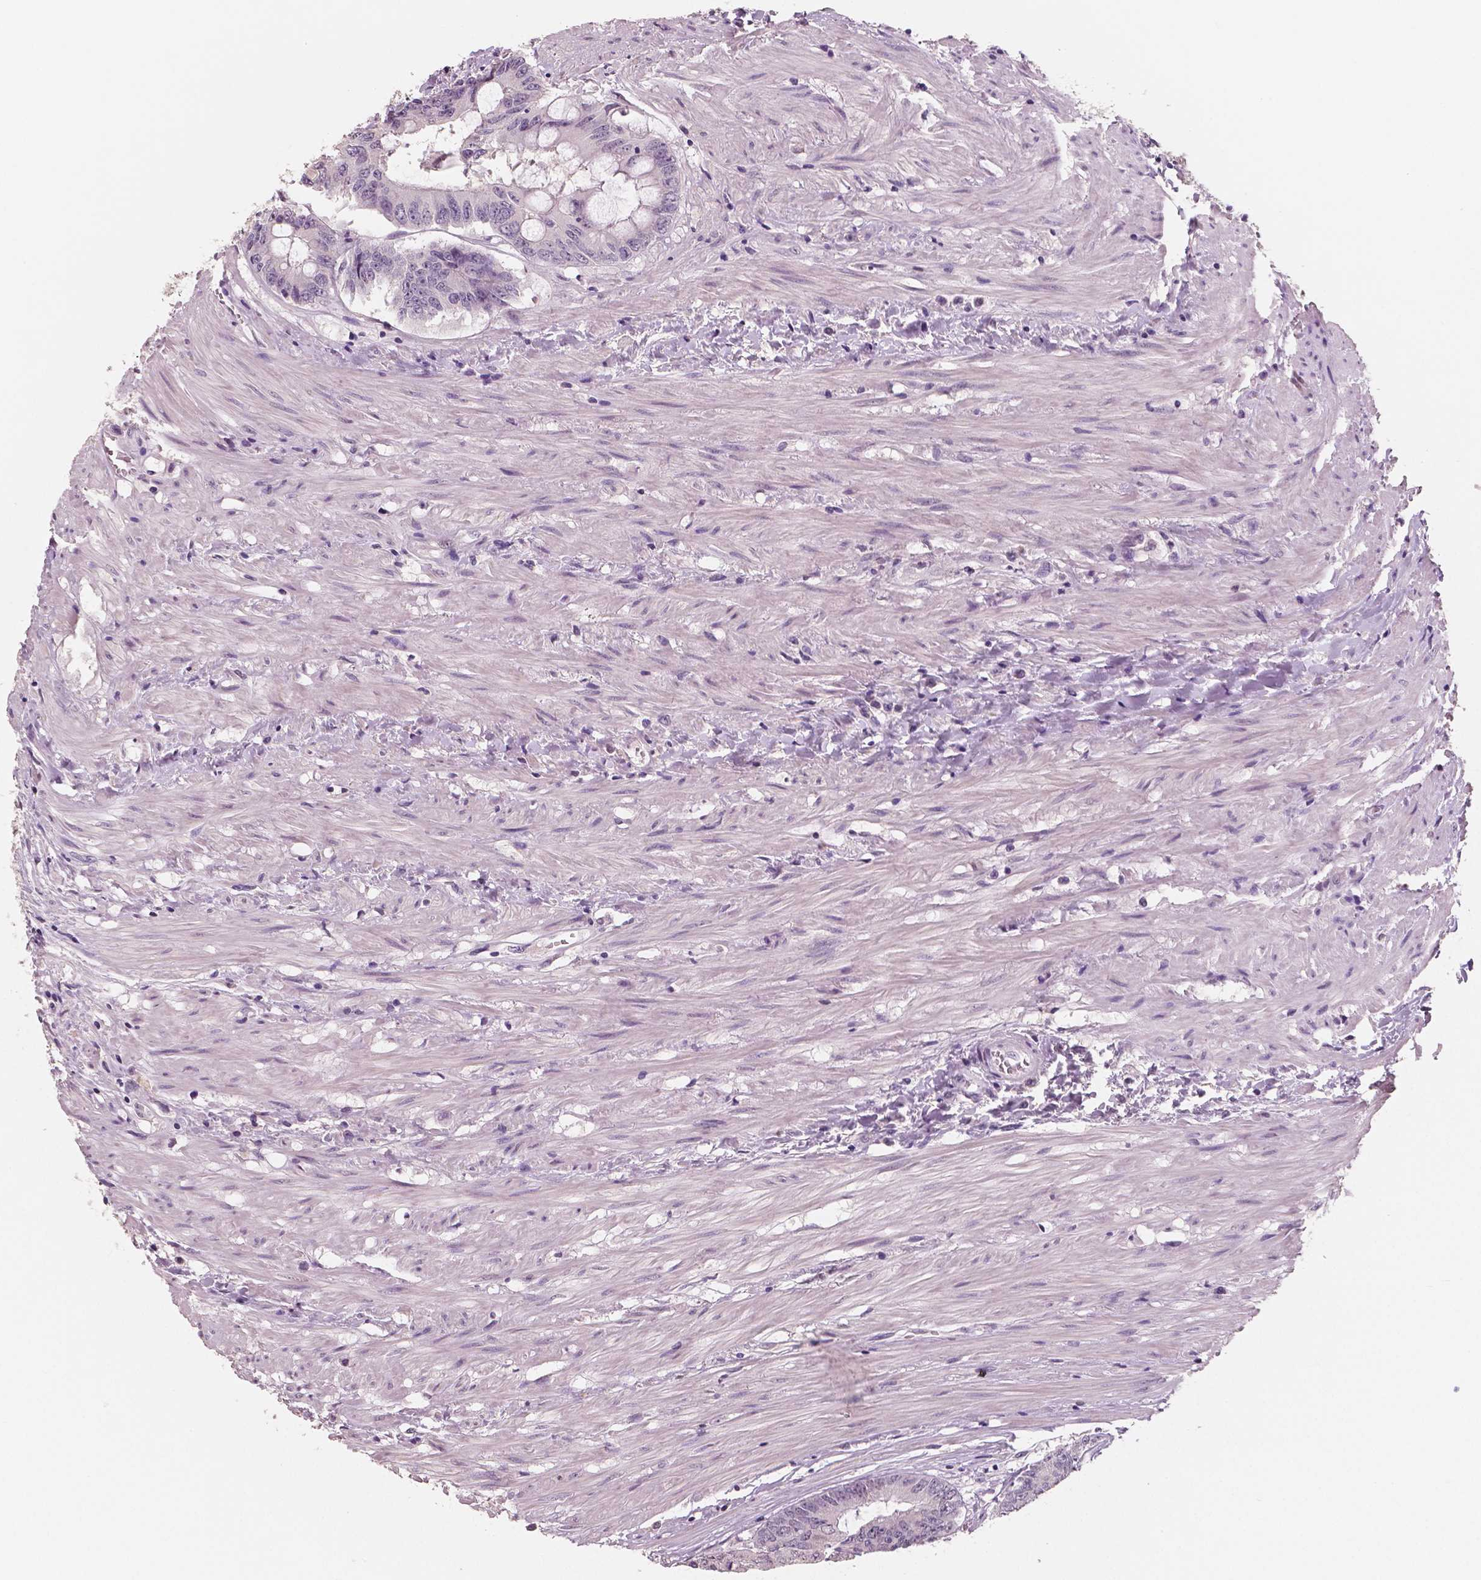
{"staining": {"intensity": "negative", "quantity": "none", "location": "none"}, "tissue": "colorectal cancer", "cell_type": "Tumor cells", "image_type": "cancer", "snomed": [{"axis": "morphology", "description": "Adenocarcinoma, NOS"}, {"axis": "topography", "description": "Rectum"}], "caption": "Adenocarcinoma (colorectal) was stained to show a protein in brown. There is no significant expression in tumor cells.", "gene": "NECAB1", "patient": {"sex": "male", "age": 59}}